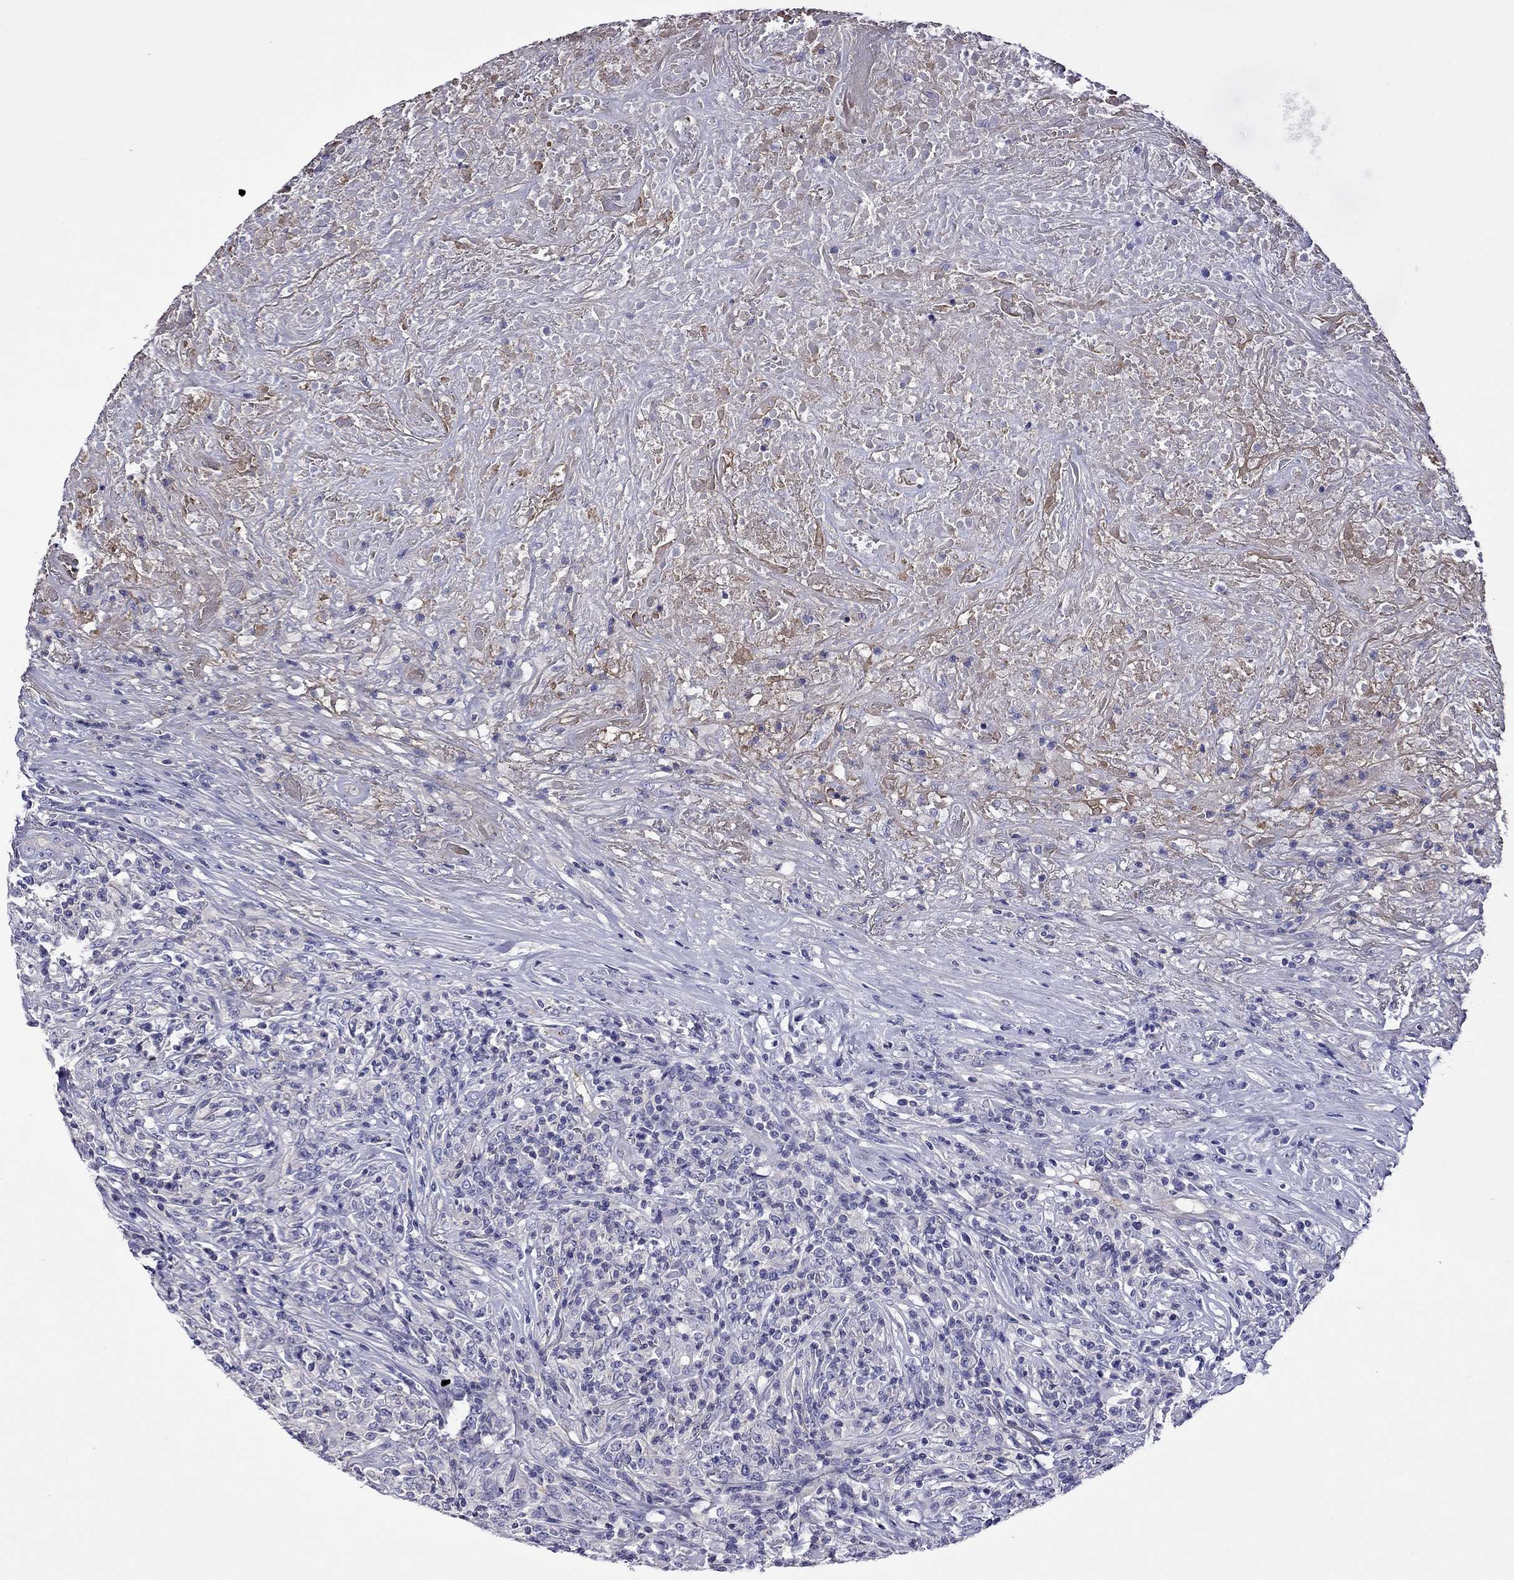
{"staining": {"intensity": "negative", "quantity": "none", "location": "none"}, "tissue": "lymphoma", "cell_type": "Tumor cells", "image_type": "cancer", "snomed": [{"axis": "morphology", "description": "Malignant lymphoma, non-Hodgkin's type, High grade"}, {"axis": "topography", "description": "Lung"}], "caption": "Immunohistochemistry photomicrograph of neoplastic tissue: lymphoma stained with DAB (3,3'-diaminobenzidine) displays no significant protein expression in tumor cells. Brightfield microscopy of immunohistochemistry stained with DAB (3,3'-diaminobenzidine) (brown) and hematoxylin (blue), captured at high magnification.", "gene": "STAR", "patient": {"sex": "male", "age": 79}}